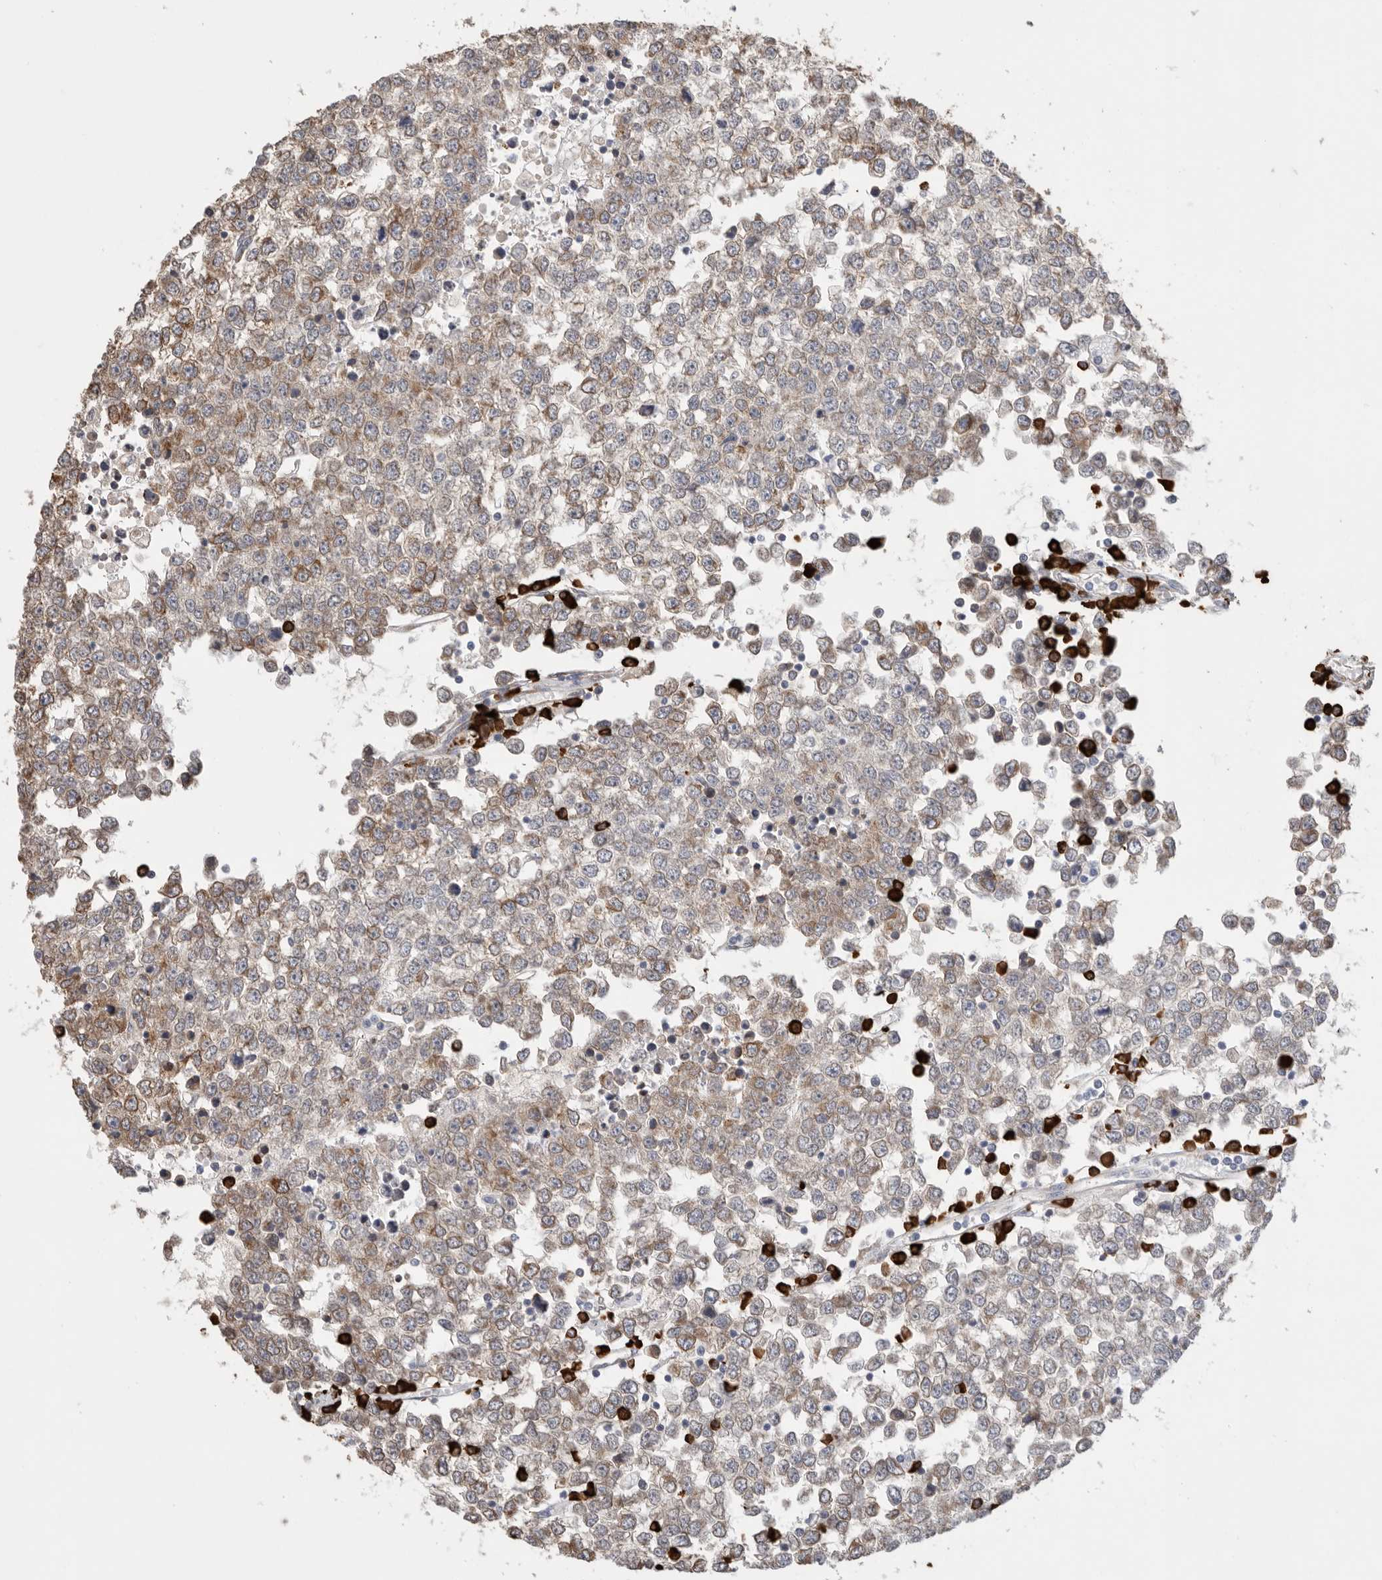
{"staining": {"intensity": "weak", "quantity": "25%-75%", "location": "cytoplasmic/membranous"}, "tissue": "testis cancer", "cell_type": "Tumor cells", "image_type": "cancer", "snomed": [{"axis": "morphology", "description": "Seminoma, NOS"}, {"axis": "topography", "description": "Testis"}], "caption": "Testis cancer (seminoma) stained with a brown dye shows weak cytoplasmic/membranous positive staining in approximately 25%-75% of tumor cells.", "gene": "BLOC1S5", "patient": {"sex": "male", "age": 65}}